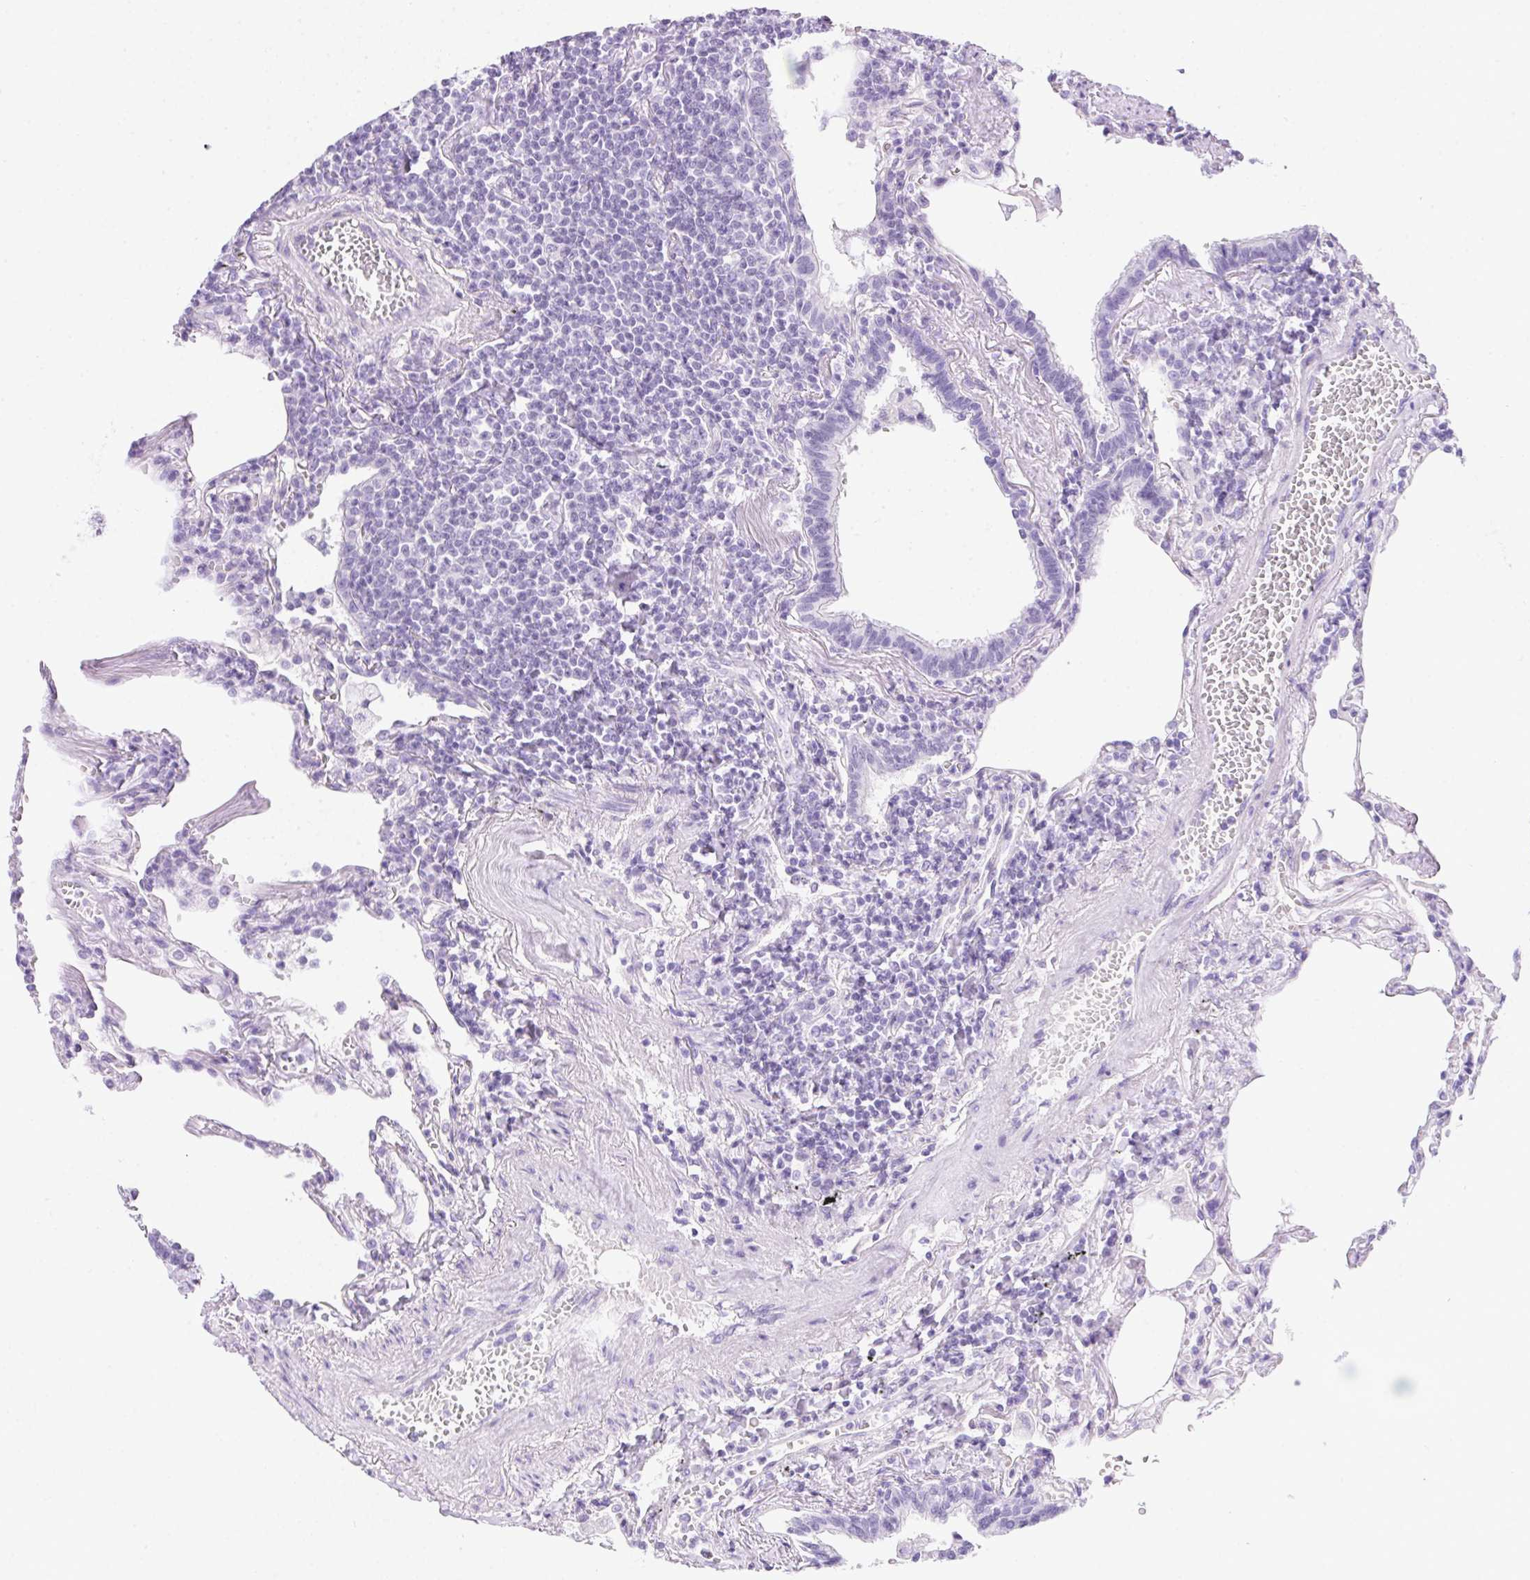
{"staining": {"intensity": "negative", "quantity": "none", "location": "none"}, "tissue": "lymphoma", "cell_type": "Tumor cells", "image_type": "cancer", "snomed": [{"axis": "morphology", "description": "Malignant lymphoma, non-Hodgkin's type, Low grade"}, {"axis": "topography", "description": "Lung"}], "caption": "An image of lymphoma stained for a protein shows no brown staining in tumor cells.", "gene": "SPACA5B", "patient": {"sex": "female", "age": 71}}